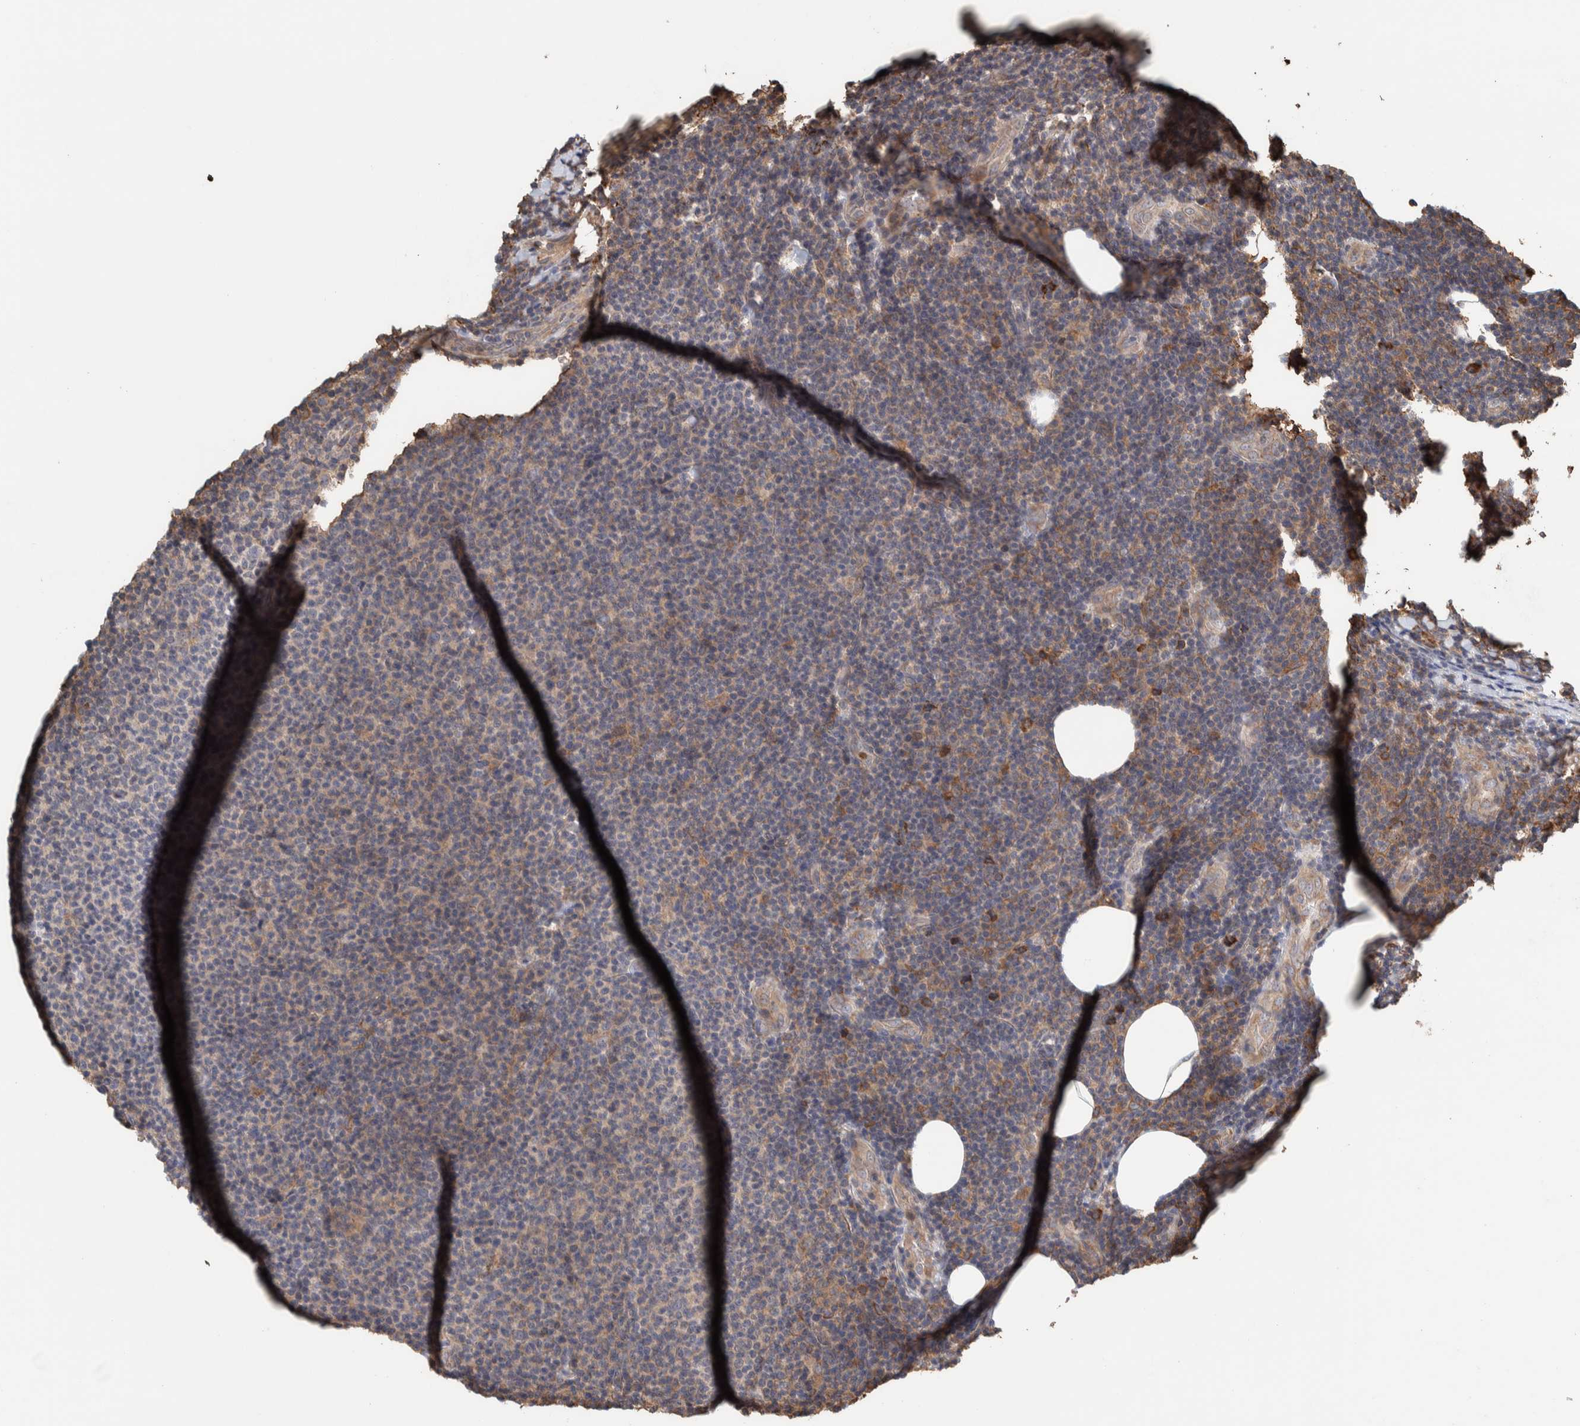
{"staining": {"intensity": "weak", "quantity": ">75%", "location": "cytoplasmic/membranous"}, "tissue": "lymphoma", "cell_type": "Tumor cells", "image_type": "cancer", "snomed": [{"axis": "morphology", "description": "Malignant lymphoma, non-Hodgkin's type, Low grade"}, {"axis": "topography", "description": "Lymph node"}], "caption": "Malignant lymphoma, non-Hodgkin's type (low-grade) stained with DAB (3,3'-diaminobenzidine) immunohistochemistry reveals low levels of weak cytoplasmic/membranous positivity in about >75% of tumor cells.", "gene": "PLA2G3", "patient": {"sex": "male", "age": 66}}